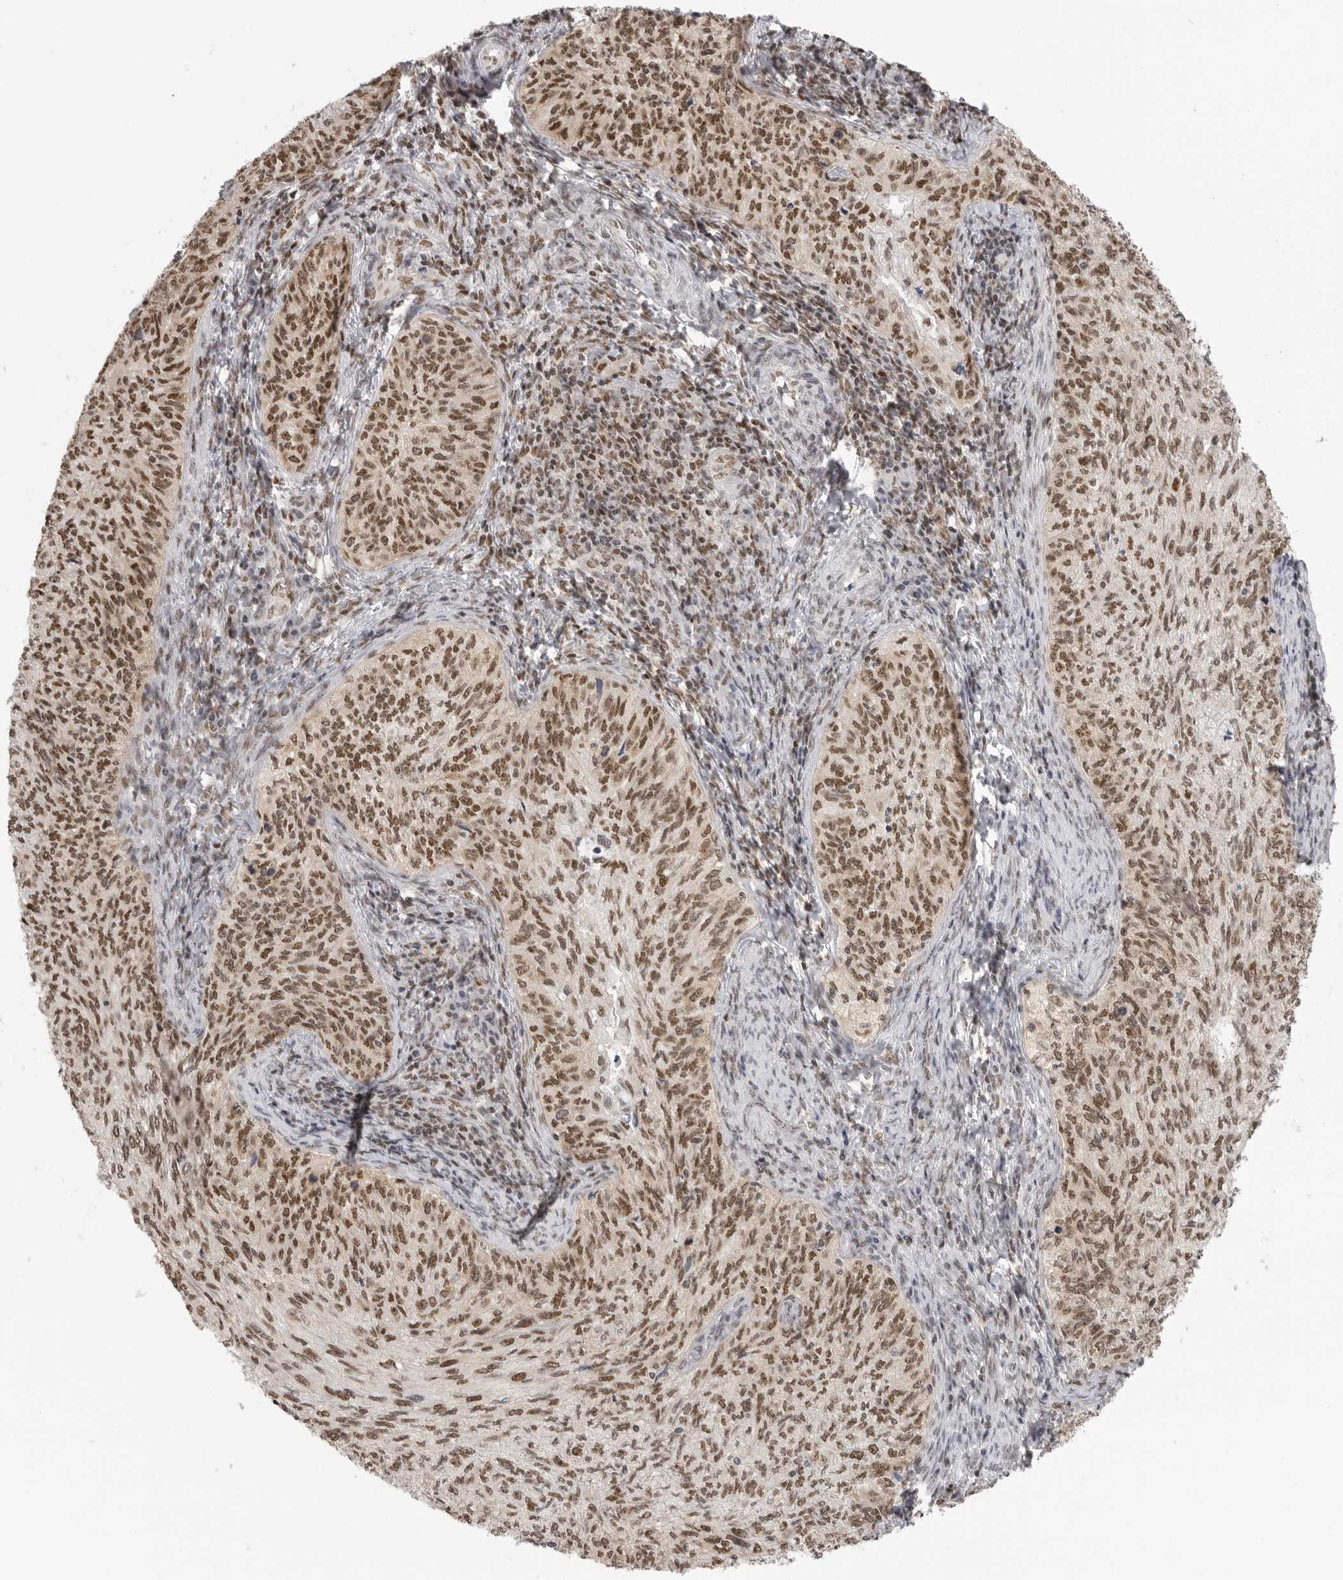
{"staining": {"intensity": "moderate", "quantity": ">75%", "location": "nuclear"}, "tissue": "cervical cancer", "cell_type": "Tumor cells", "image_type": "cancer", "snomed": [{"axis": "morphology", "description": "Squamous cell carcinoma, NOS"}, {"axis": "topography", "description": "Cervix"}], "caption": "Cervical squamous cell carcinoma was stained to show a protein in brown. There is medium levels of moderate nuclear staining in approximately >75% of tumor cells.", "gene": "RPA2", "patient": {"sex": "female", "age": 30}}